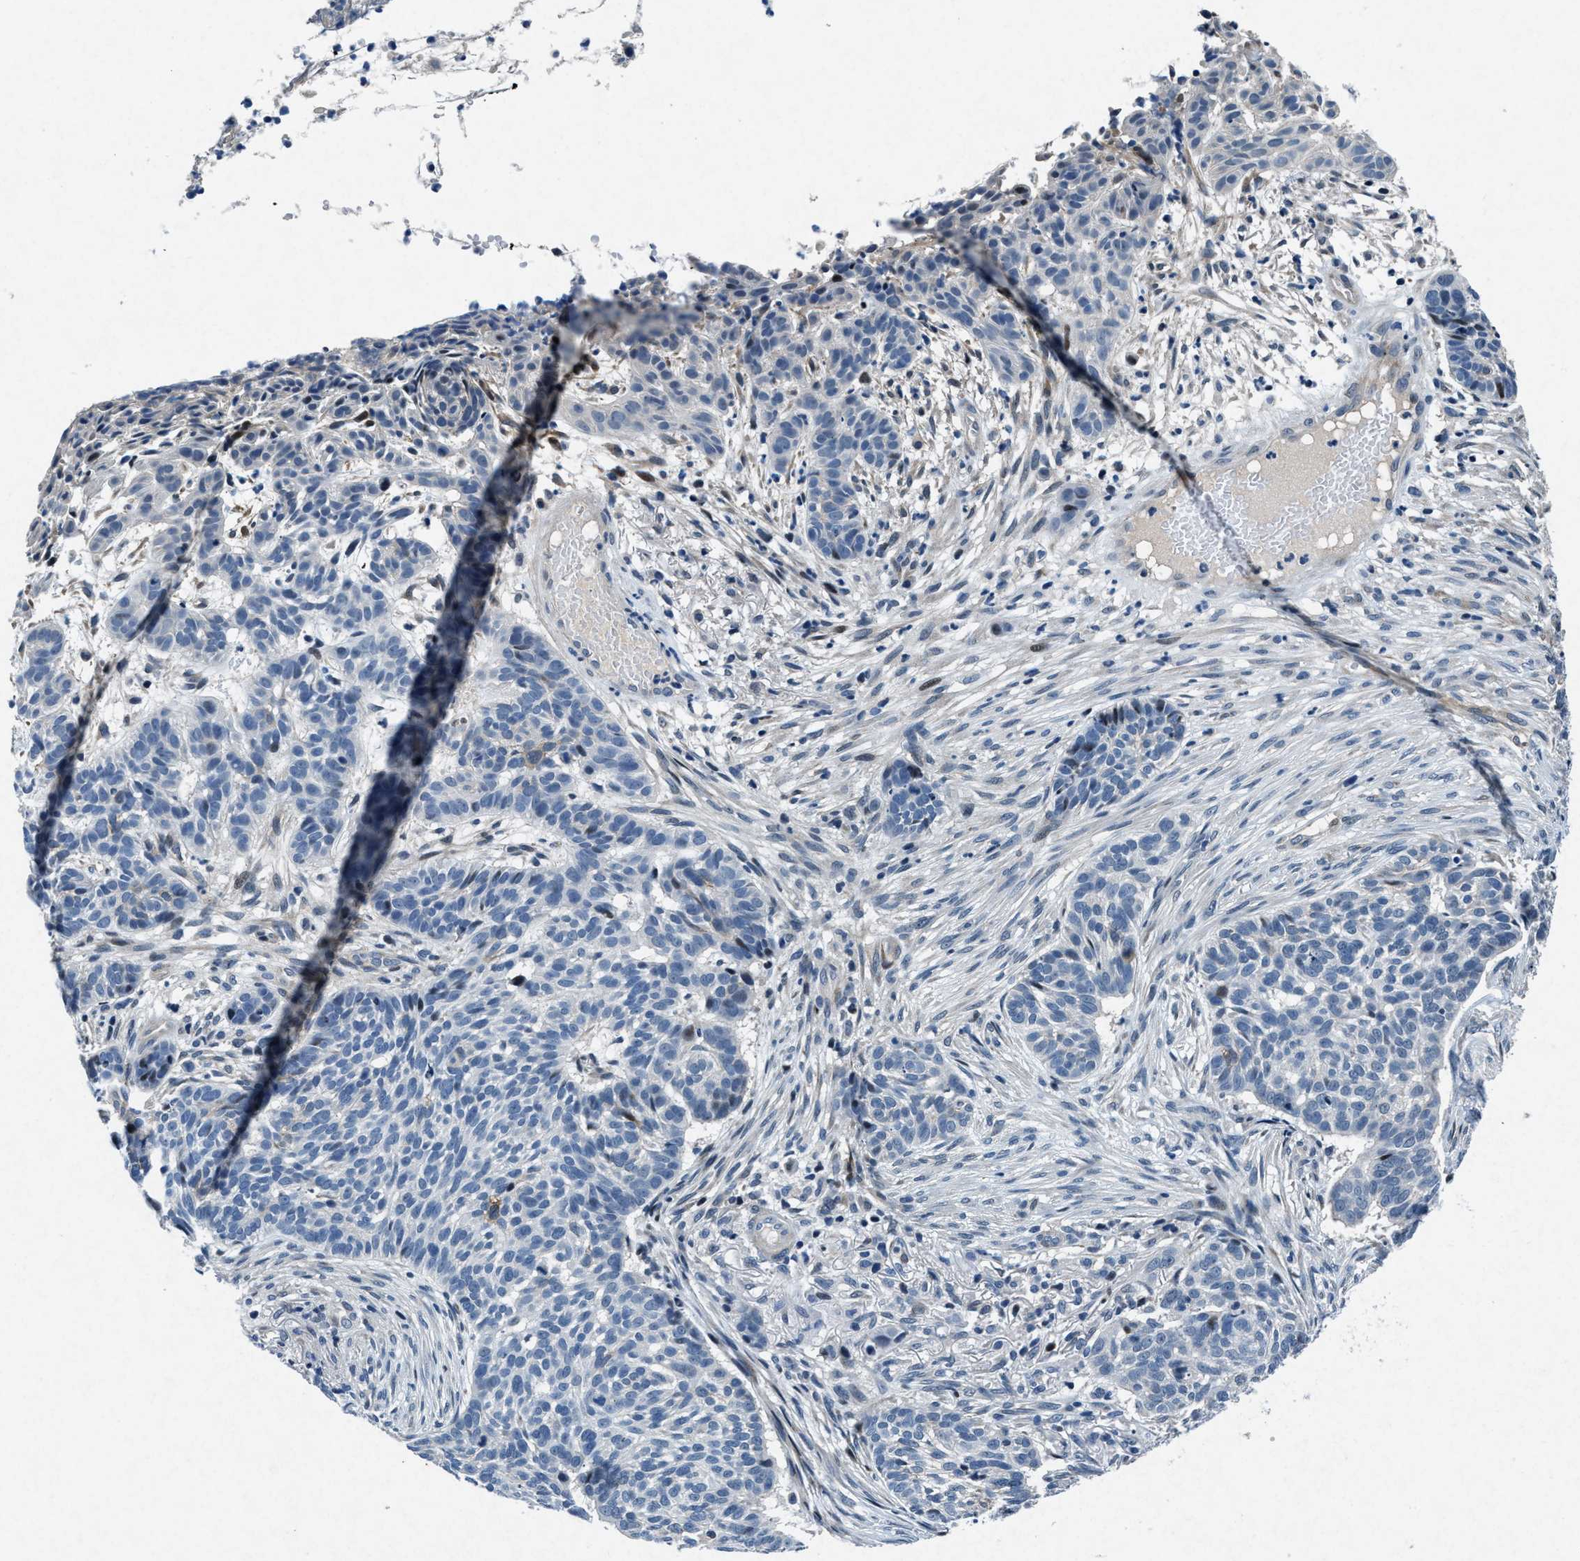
{"staining": {"intensity": "negative", "quantity": "none", "location": "none"}, "tissue": "skin cancer", "cell_type": "Tumor cells", "image_type": "cancer", "snomed": [{"axis": "morphology", "description": "Basal cell carcinoma"}, {"axis": "topography", "description": "Skin"}], "caption": "Human basal cell carcinoma (skin) stained for a protein using IHC shows no staining in tumor cells.", "gene": "PHLDA1", "patient": {"sex": "male", "age": 85}}